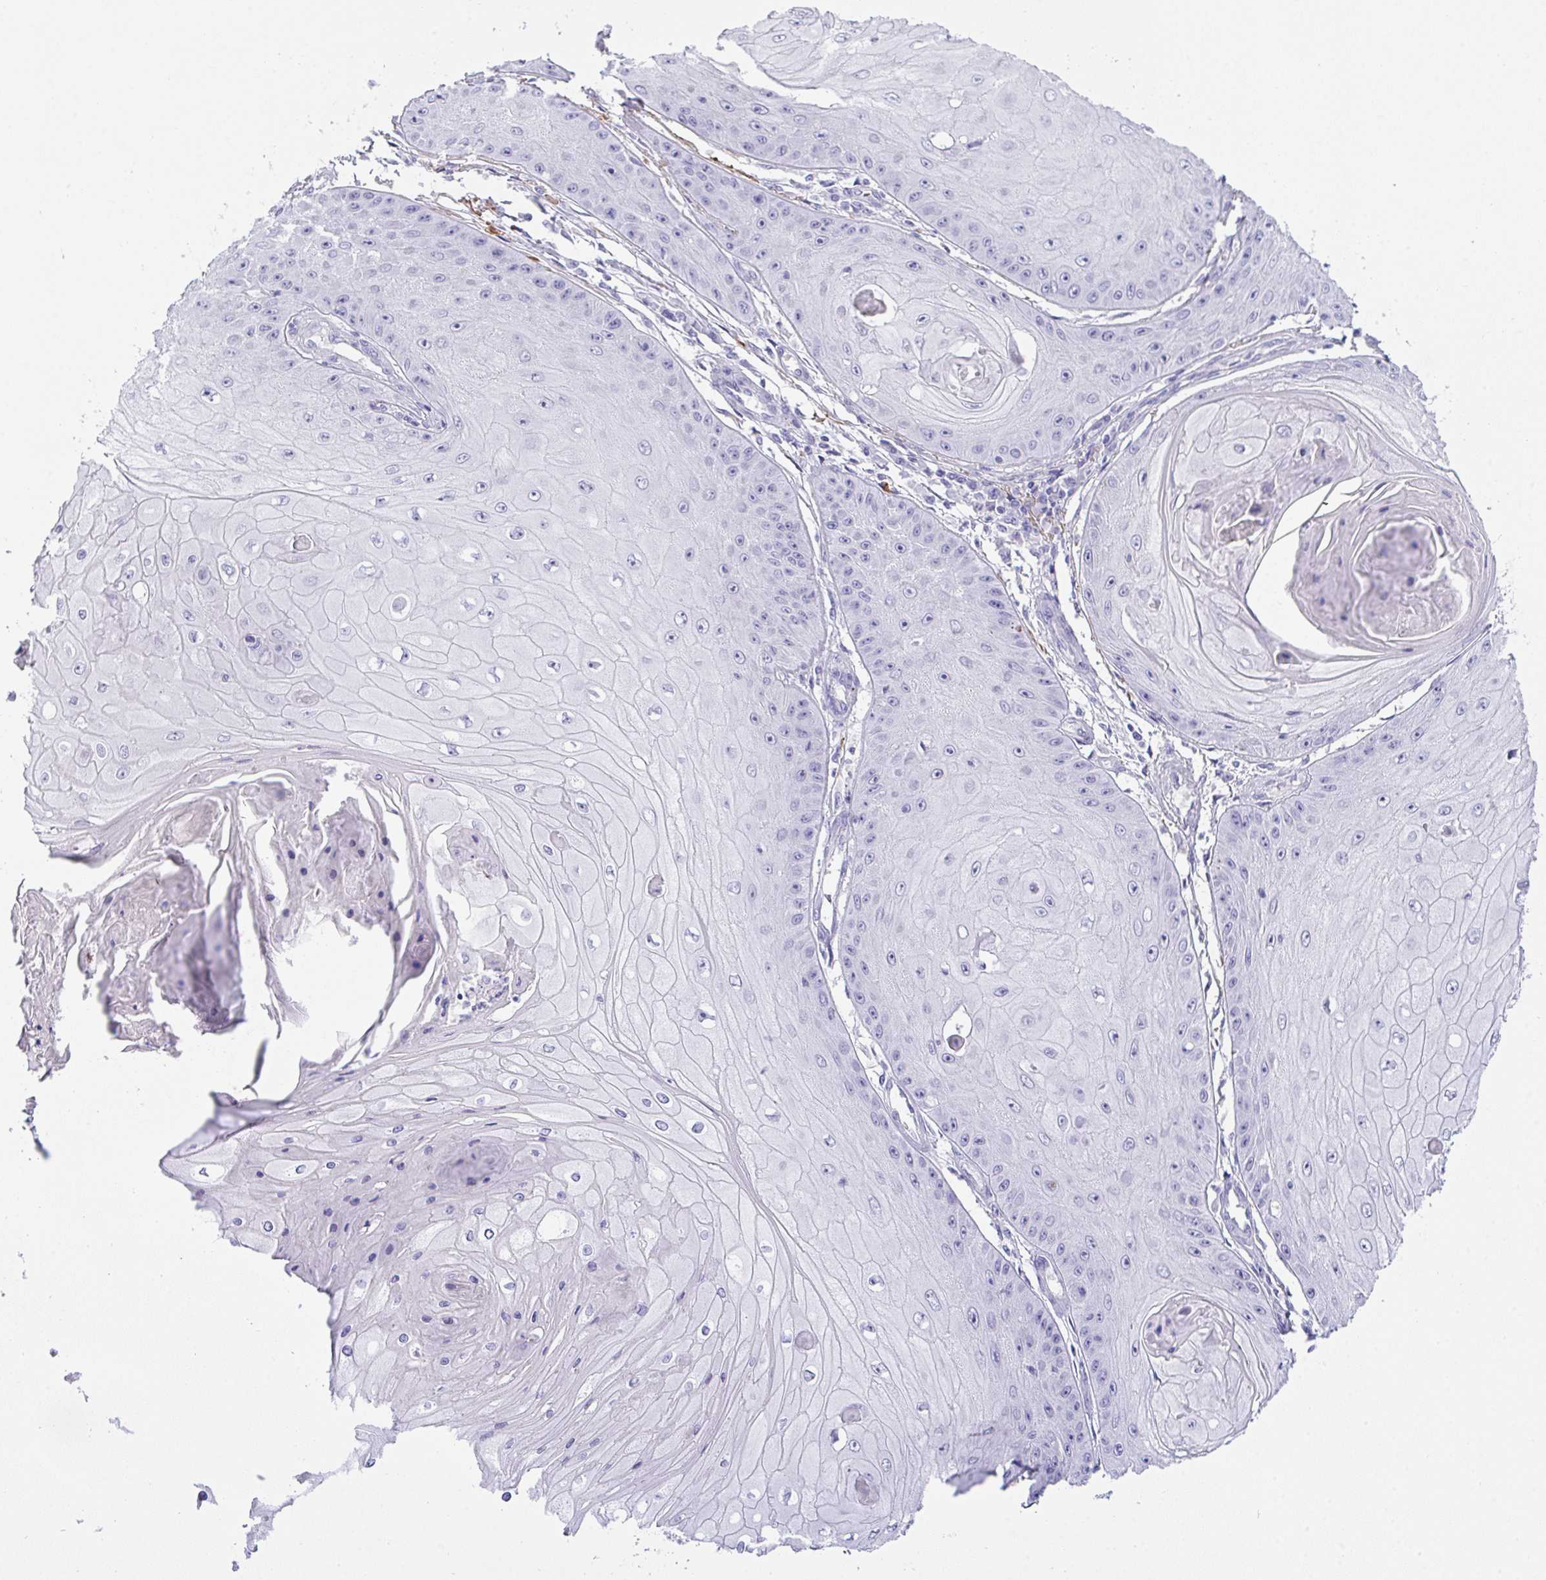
{"staining": {"intensity": "negative", "quantity": "none", "location": "none"}, "tissue": "skin cancer", "cell_type": "Tumor cells", "image_type": "cancer", "snomed": [{"axis": "morphology", "description": "Squamous cell carcinoma, NOS"}, {"axis": "topography", "description": "Skin"}], "caption": "Skin cancer was stained to show a protein in brown. There is no significant staining in tumor cells.", "gene": "KMT2E", "patient": {"sex": "male", "age": 70}}